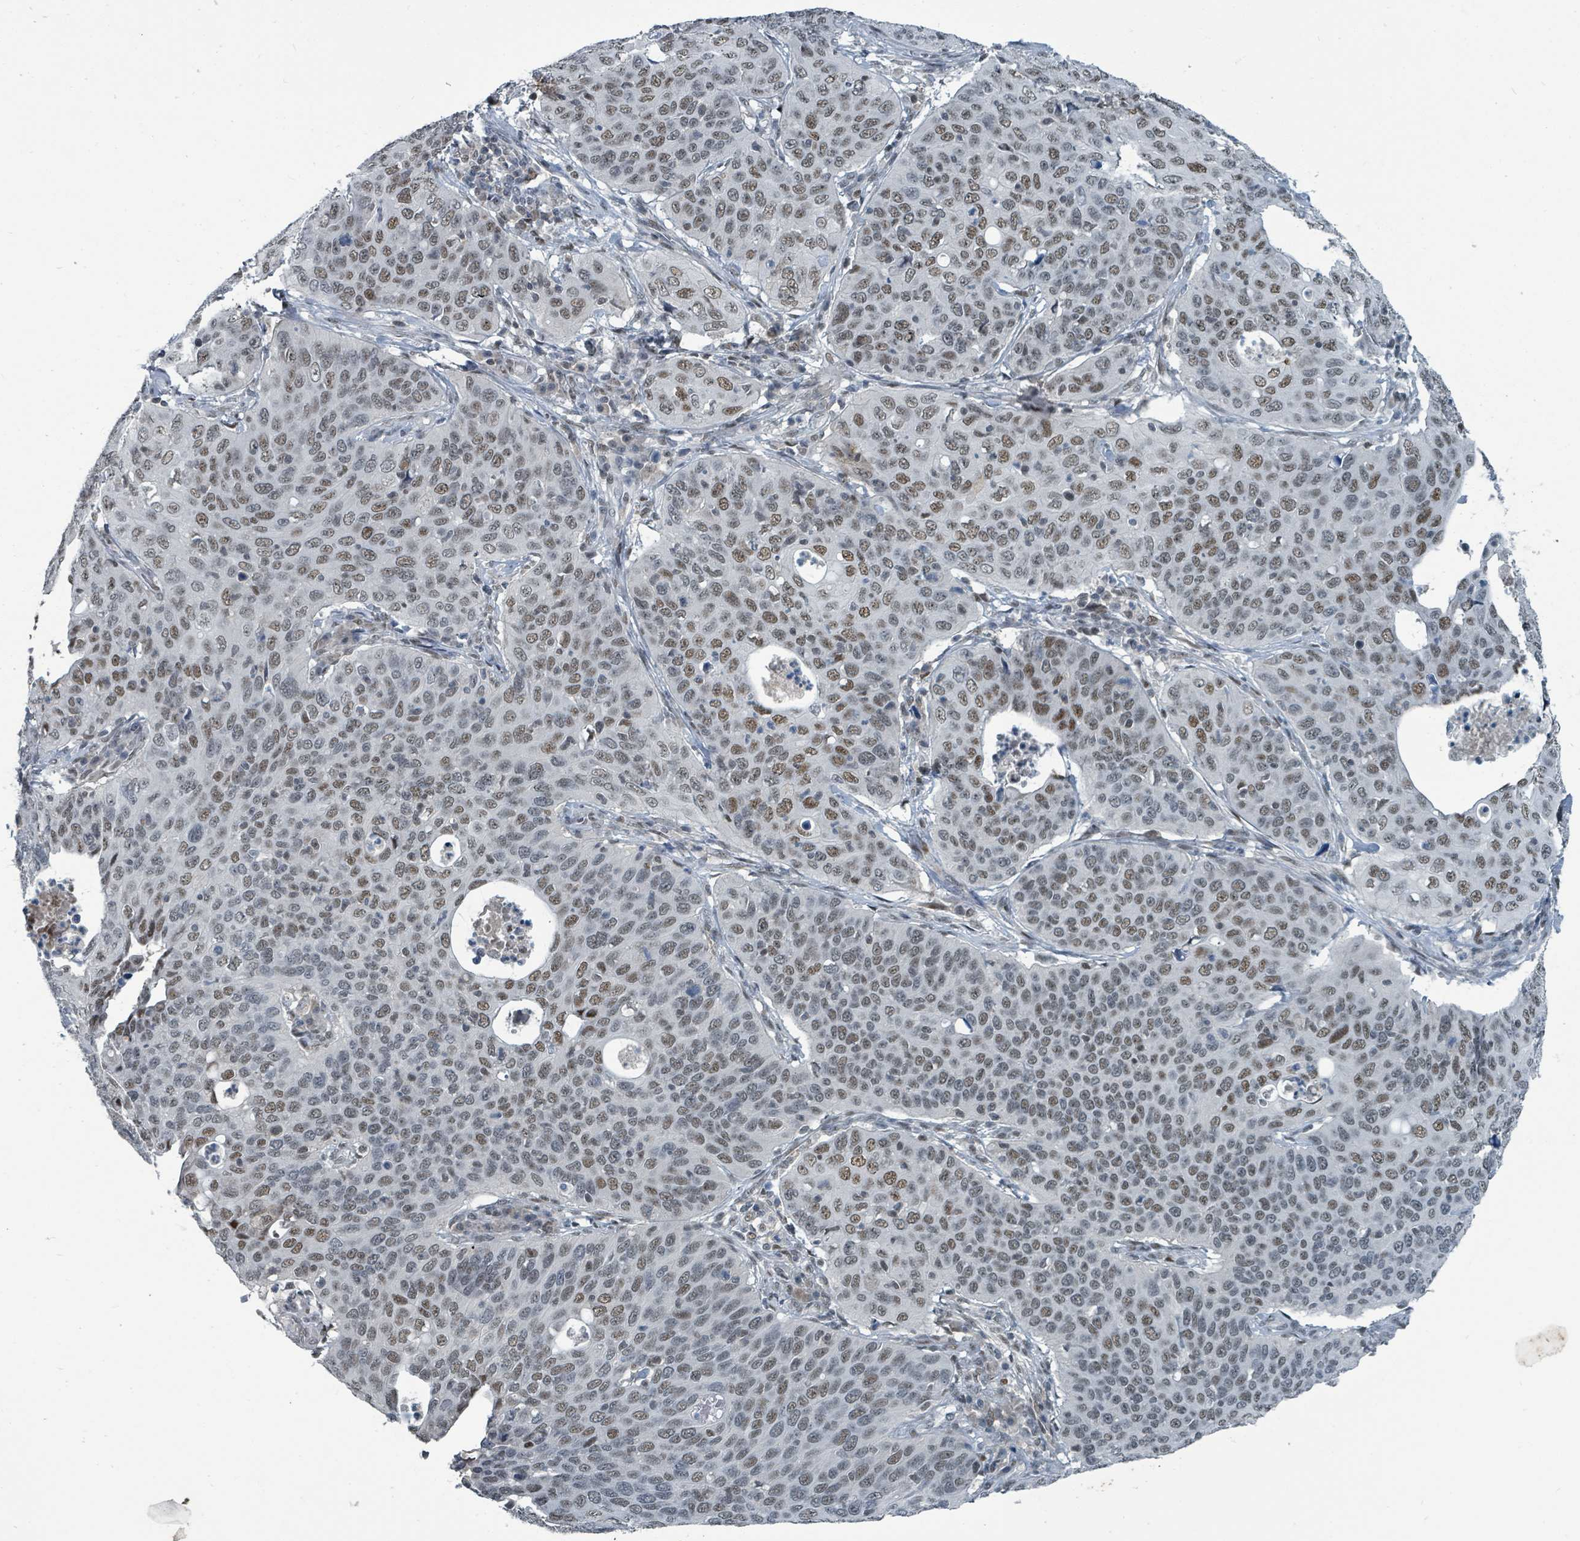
{"staining": {"intensity": "moderate", "quantity": ">75%", "location": "nuclear"}, "tissue": "cervical cancer", "cell_type": "Tumor cells", "image_type": "cancer", "snomed": [{"axis": "morphology", "description": "Squamous cell carcinoma, NOS"}, {"axis": "topography", "description": "Cervix"}], "caption": "An IHC histopathology image of neoplastic tissue is shown. Protein staining in brown shows moderate nuclear positivity in squamous cell carcinoma (cervical) within tumor cells. The protein of interest is shown in brown color, while the nuclei are stained blue.", "gene": "UCK1", "patient": {"sex": "female", "age": 36}}